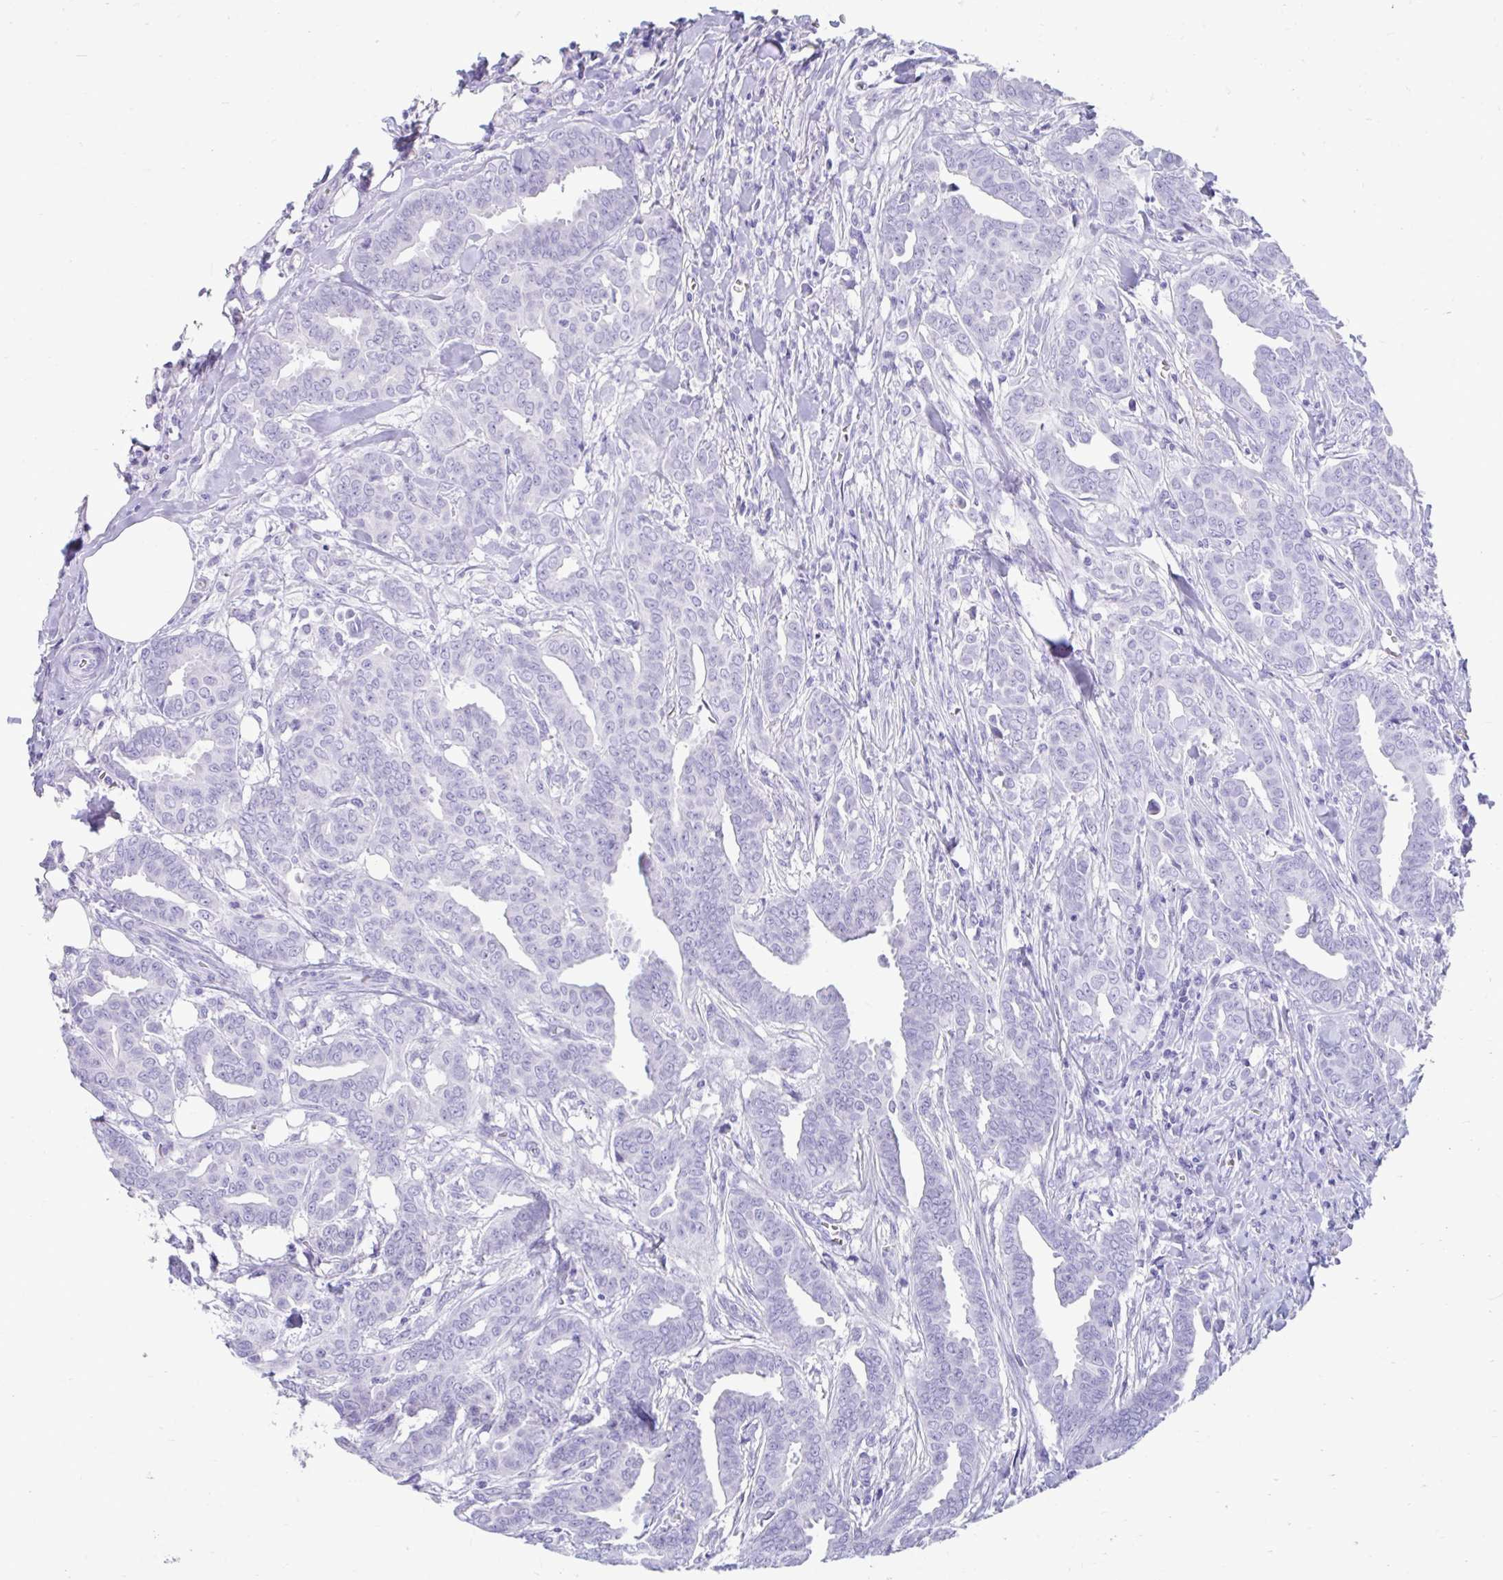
{"staining": {"intensity": "negative", "quantity": "none", "location": "none"}, "tissue": "breast cancer", "cell_type": "Tumor cells", "image_type": "cancer", "snomed": [{"axis": "morphology", "description": "Duct carcinoma"}, {"axis": "topography", "description": "Breast"}], "caption": "IHC photomicrograph of breast cancer (invasive ductal carcinoma) stained for a protein (brown), which shows no expression in tumor cells. (Brightfield microscopy of DAB IHC at high magnification).", "gene": "SMIM9", "patient": {"sex": "female", "age": 45}}